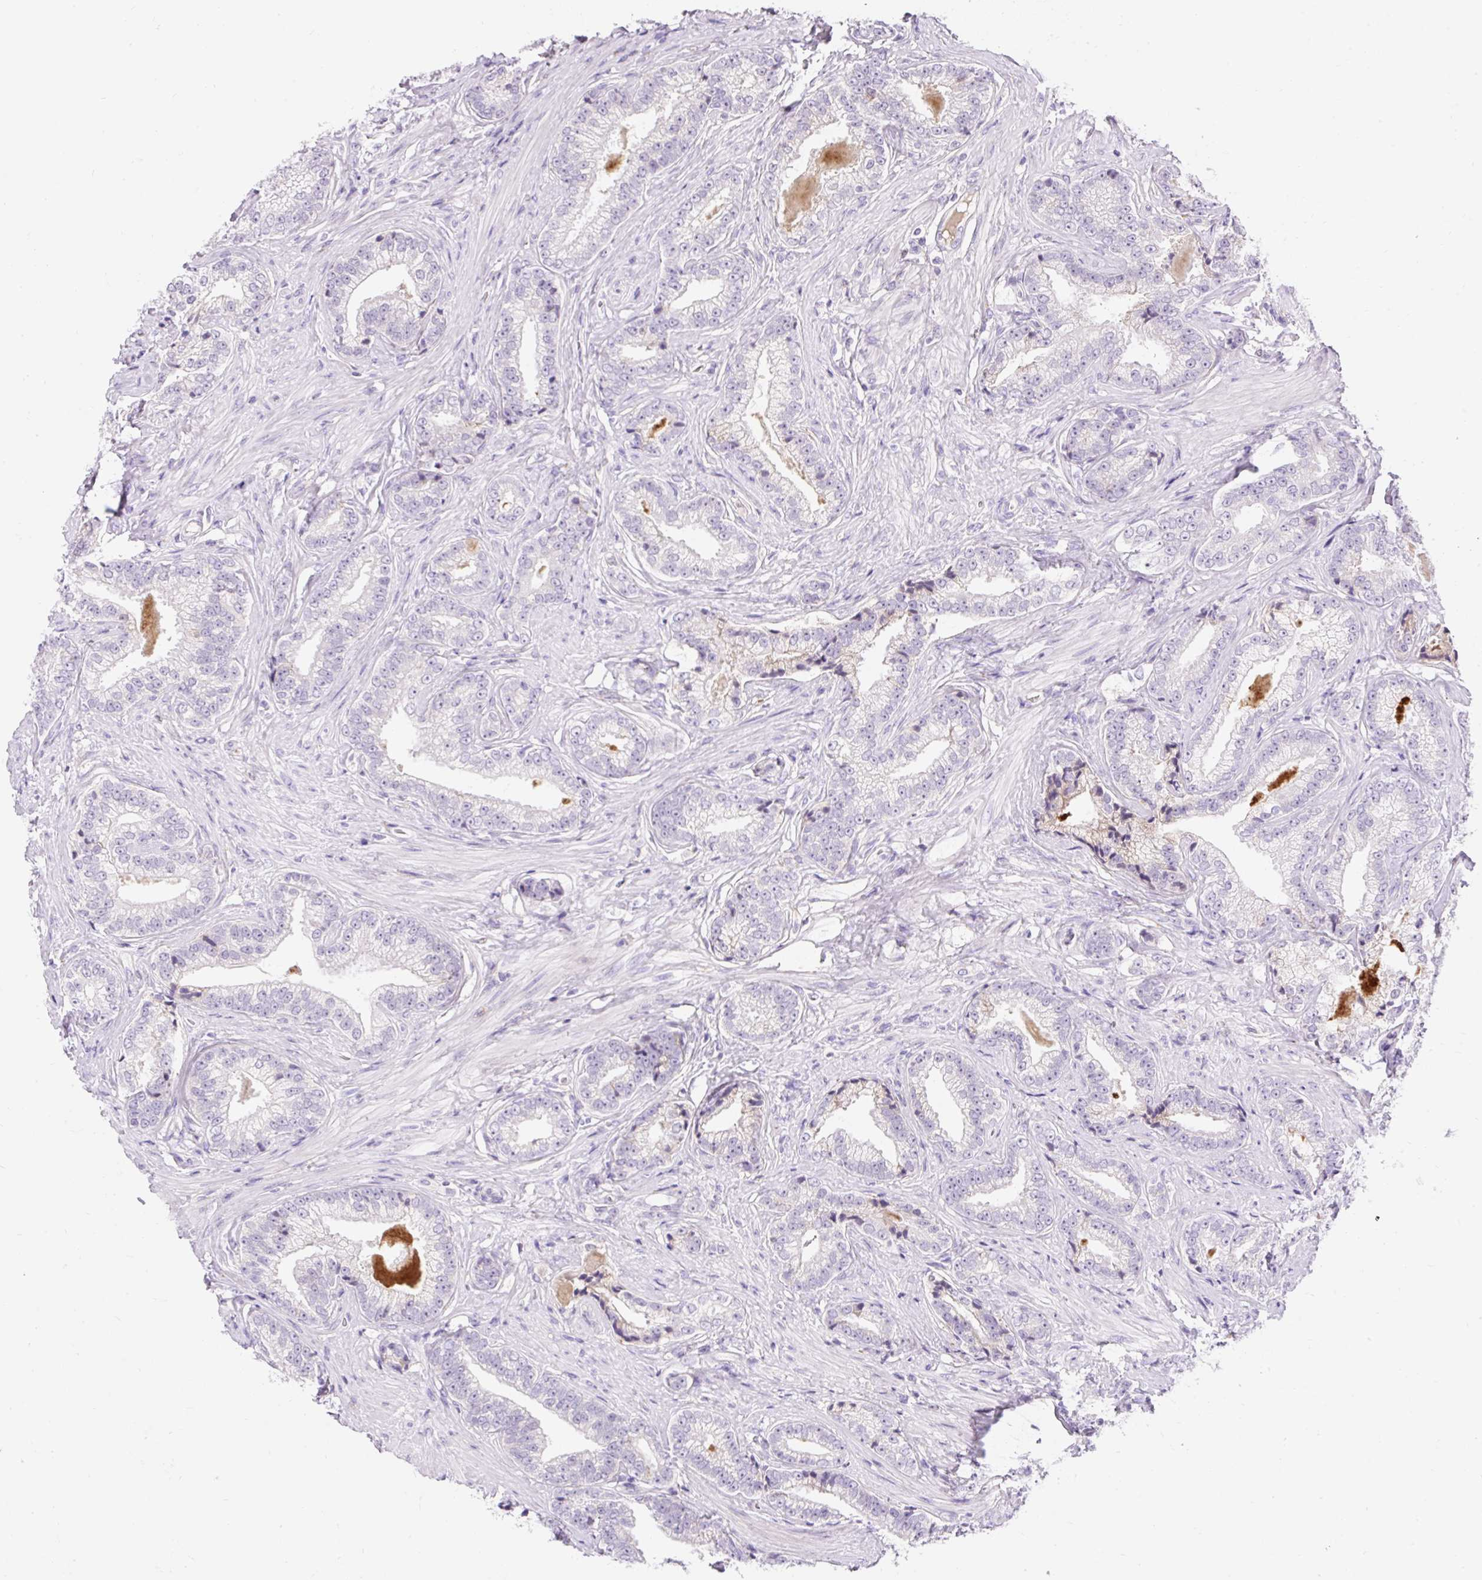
{"staining": {"intensity": "negative", "quantity": "none", "location": "none"}, "tissue": "prostate cancer", "cell_type": "Tumor cells", "image_type": "cancer", "snomed": [{"axis": "morphology", "description": "Adenocarcinoma, Low grade"}, {"axis": "topography", "description": "Prostate"}], "caption": "This is an immunohistochemistry micrograph of human prostate adenocarcinoma (low-grade). There is no expression in tumor cells.", "gene": "TMEM150C", "patient": {"sex": "male", "age": 61}}